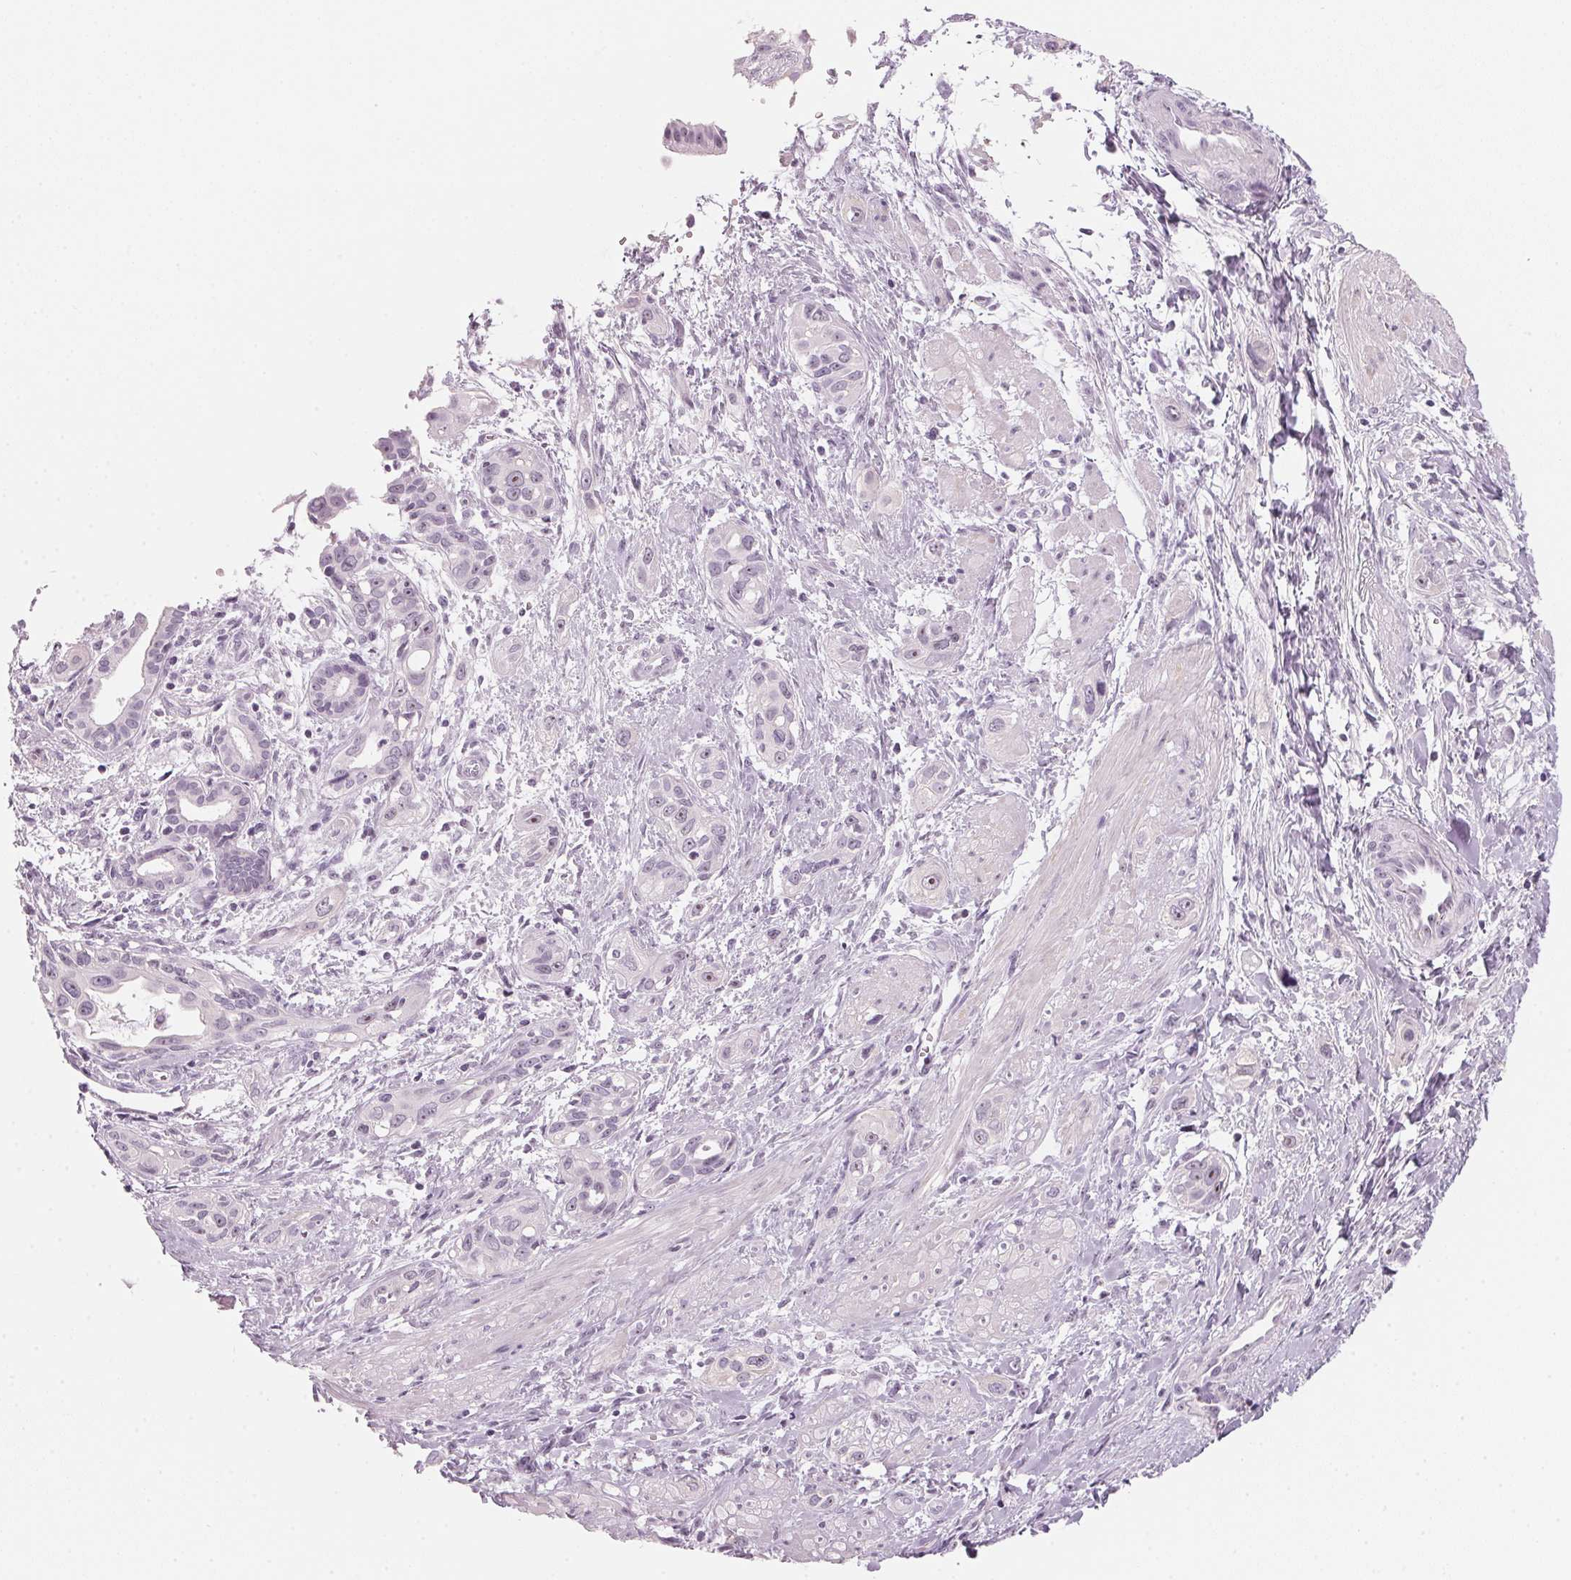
{"staining": {"intensity": "negative", "quantity": "none", "location": "none"}, "tissue": "pancreatic cancer", "cell_type": "Tumor cells", "image_type": "cancer", "snomed": [{"axis": "morphology", "description": "Adenocarcinoma, NOS"}, {"axis": "topography", "description": "Pancreas"}], "caption": "This is an immunohistochemistry (IHC) image of human pancreatic adenocarcinoma. There is no expression in tumor cells.", "gene": "DNTTIP2", "patient": {"sex": "female", "age": 55}}